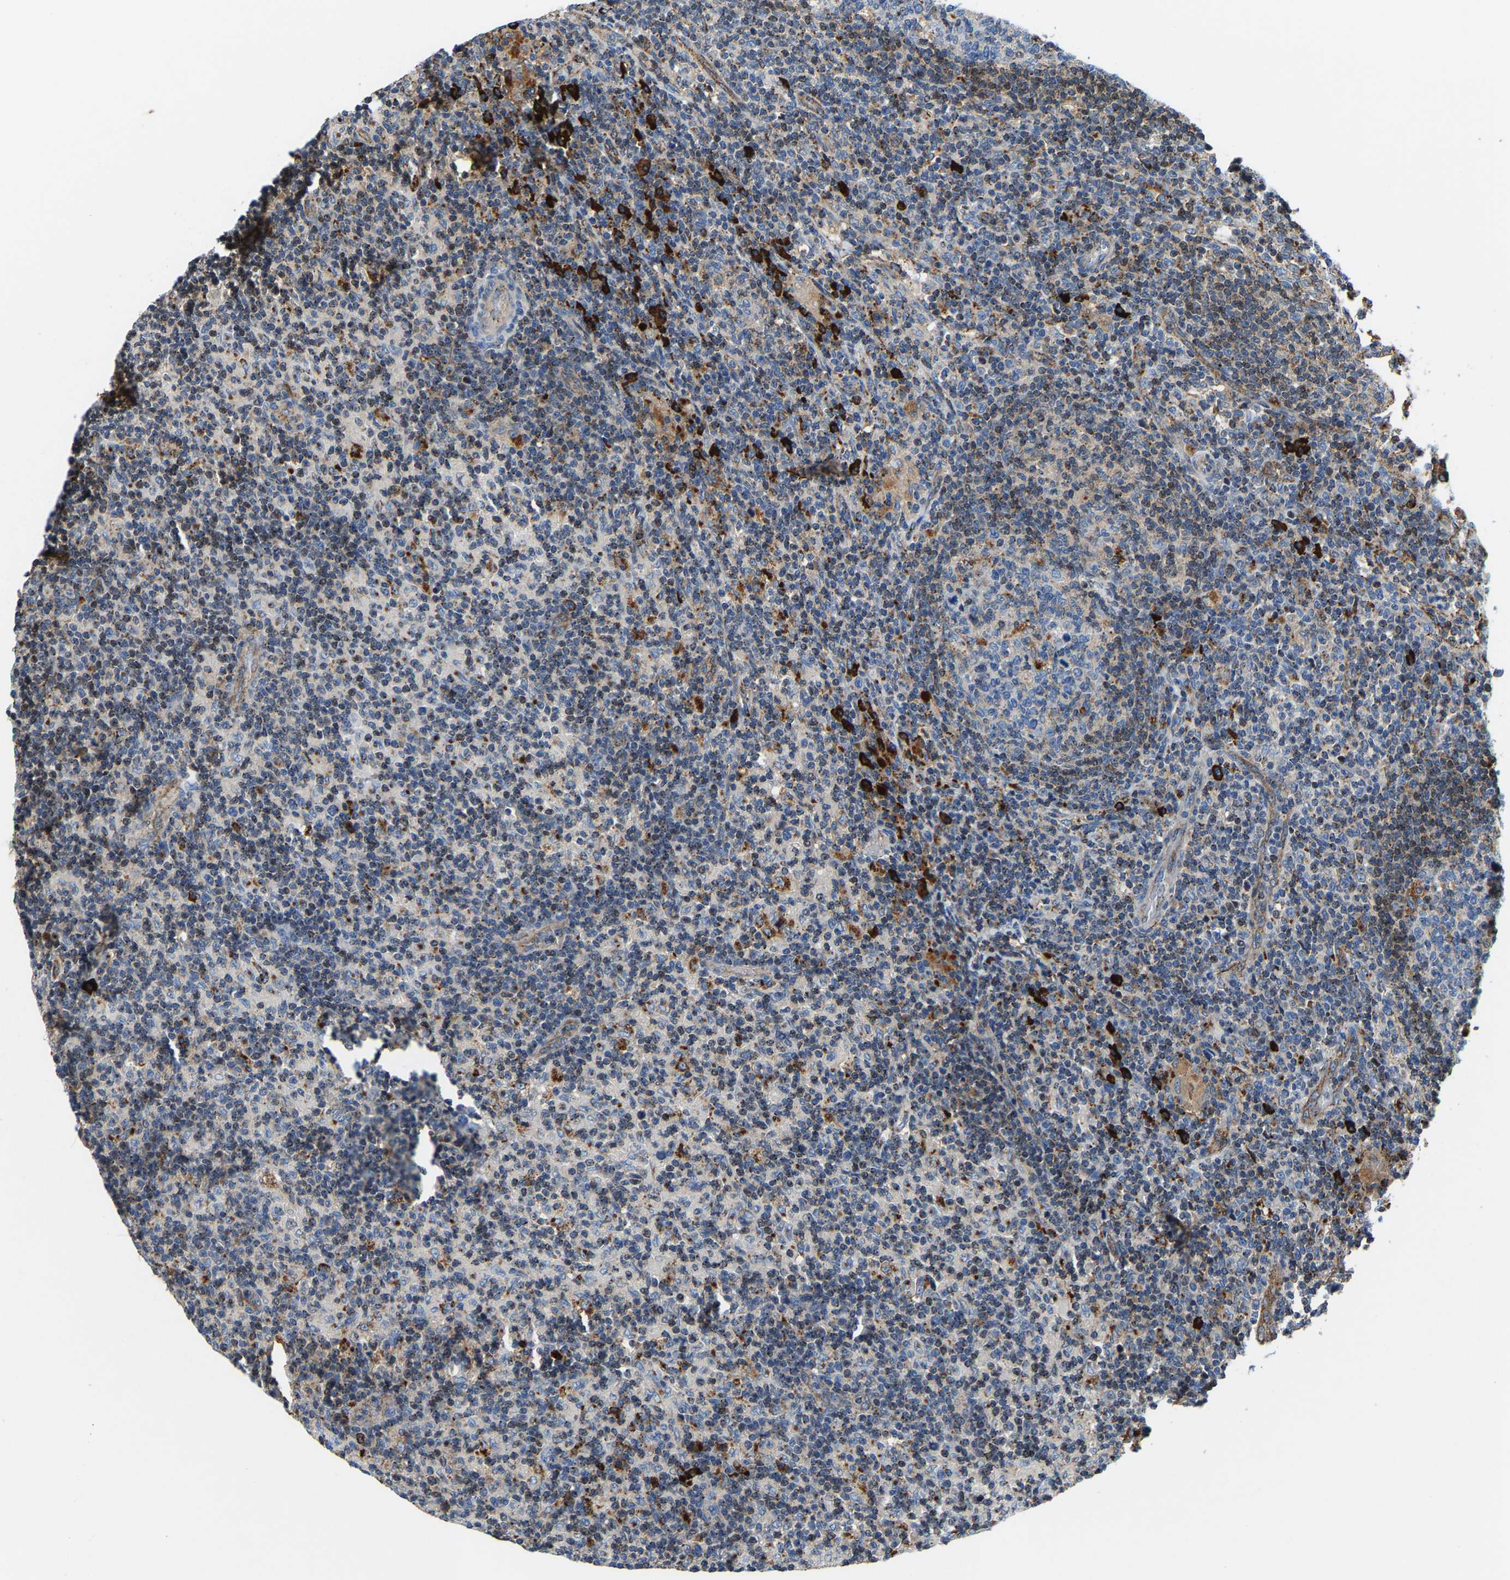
{"staining": {"intensity": "weak", "quantity": "<25%", "location": "cytoplasmic/membranous"}, "tissue": "lymph node", "cell_type": "Germinal center cells", "image_type": "normal", "snomed": [{"axis": "morphology", "description": "Normal tissue, NOS"}, {"axis": "morphology", "description": "Inflammation, NOS"}, {"axis": "topography", "description": "Lymph node"}], "caption": "Image shows no significant protein staining in germinal center cells of normal lymph node.", "gene": "DPP7", "patient": {"sex": "male", "age": 55}}